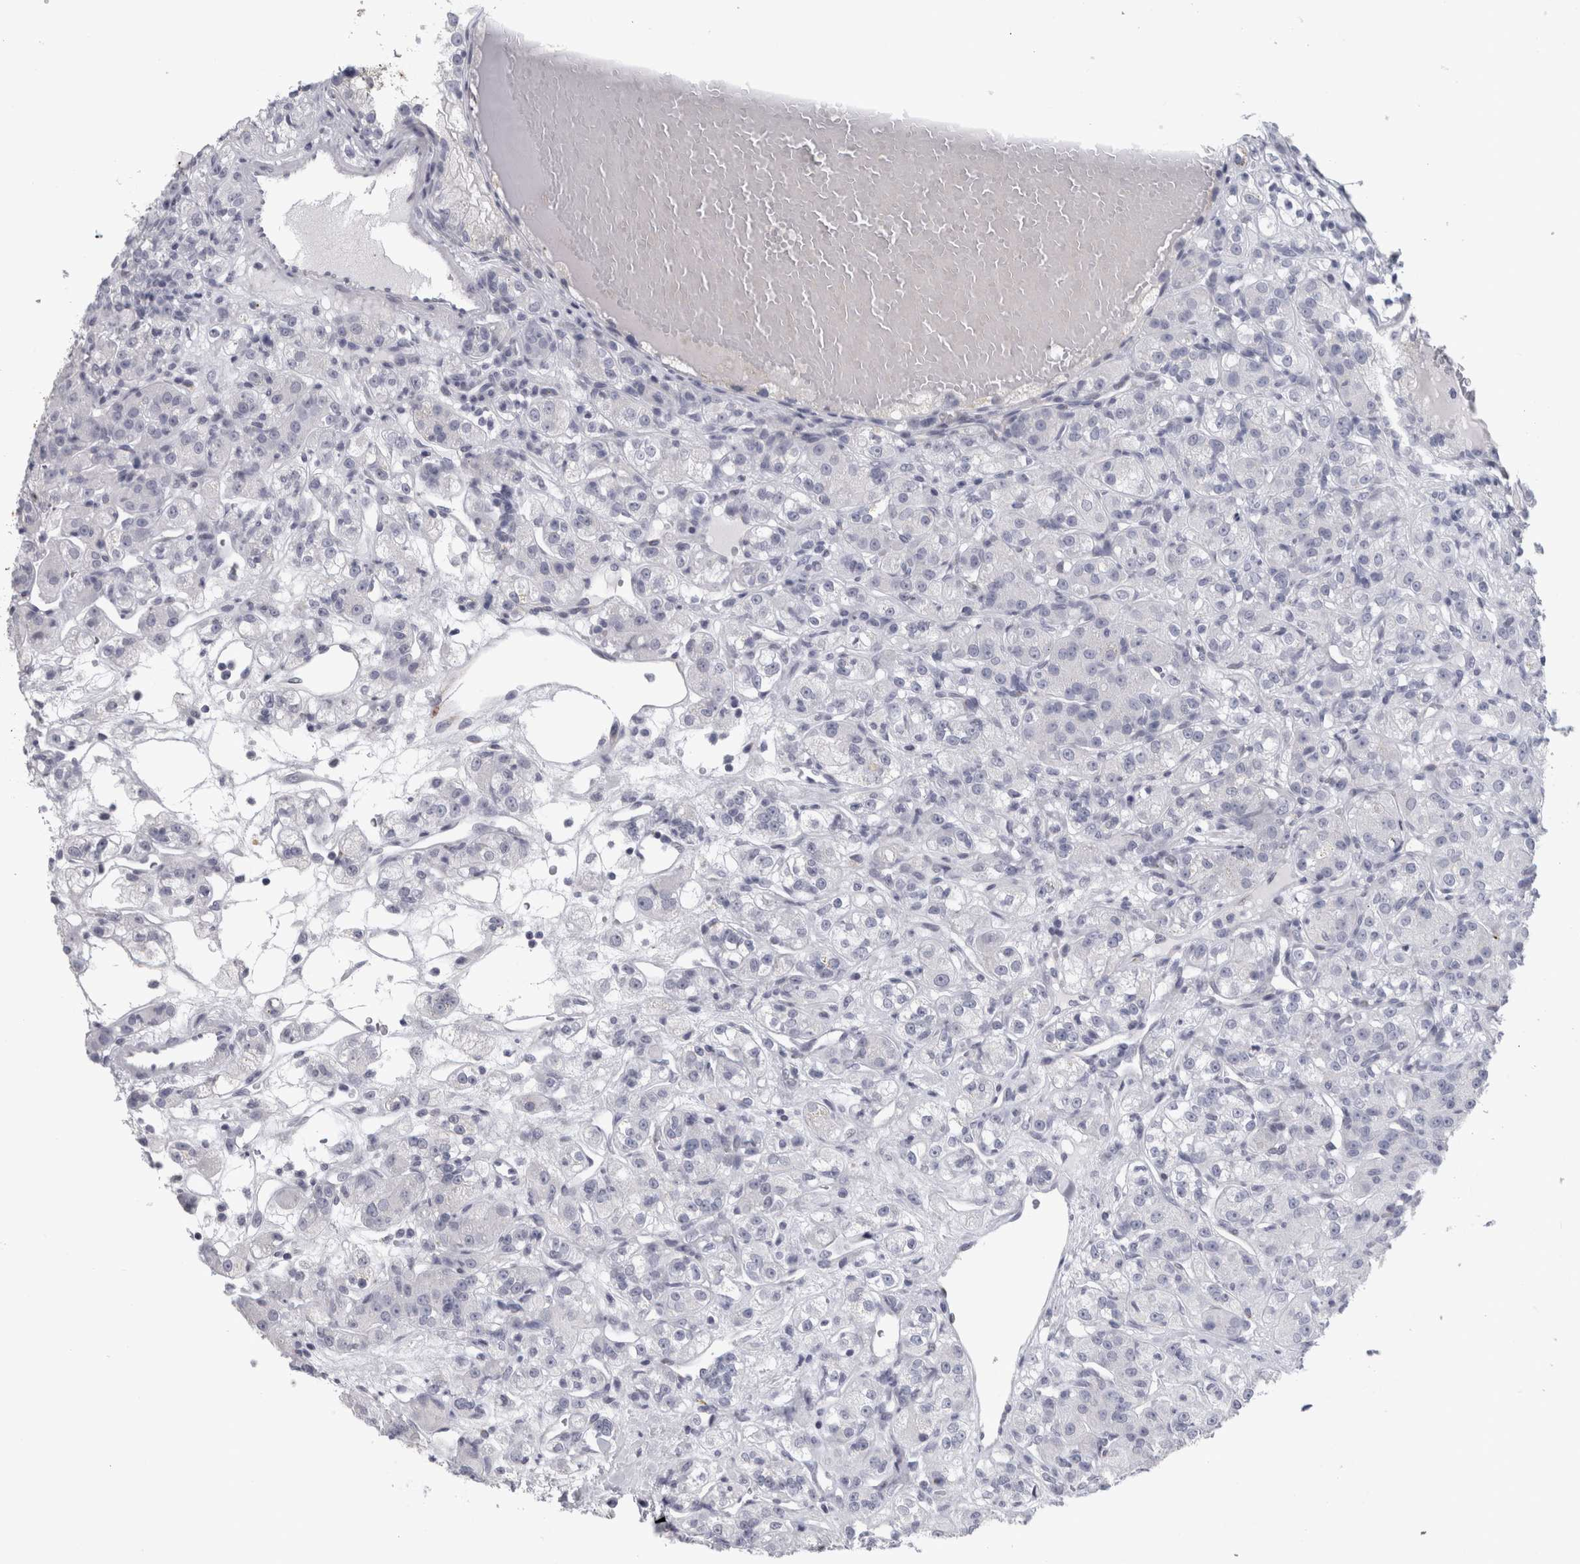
{"staining": {"intensity": "negative", "quantity": "none", "location": "none"}, "tissue": "renal cancer", "cell_type": "Tumor cells", "image_type": "cancer", "snomed": [{"axis": "morphology", "description": "Normal tissue, NOS"}, {"axis": "morphology", "description": "Adenocarcinoma, NOS"}, {"axis": "topography", "description": "Kidney"}], "caption": "The histopathology image displays no staining of tumor cells in renal cancer (adenocarcinoma). (DAB (3,3'-diaminobenzidine) IHC with hematoxylin counter stain).", "gene": "CPE", "patient": {"sex": "male", "age": 61}}